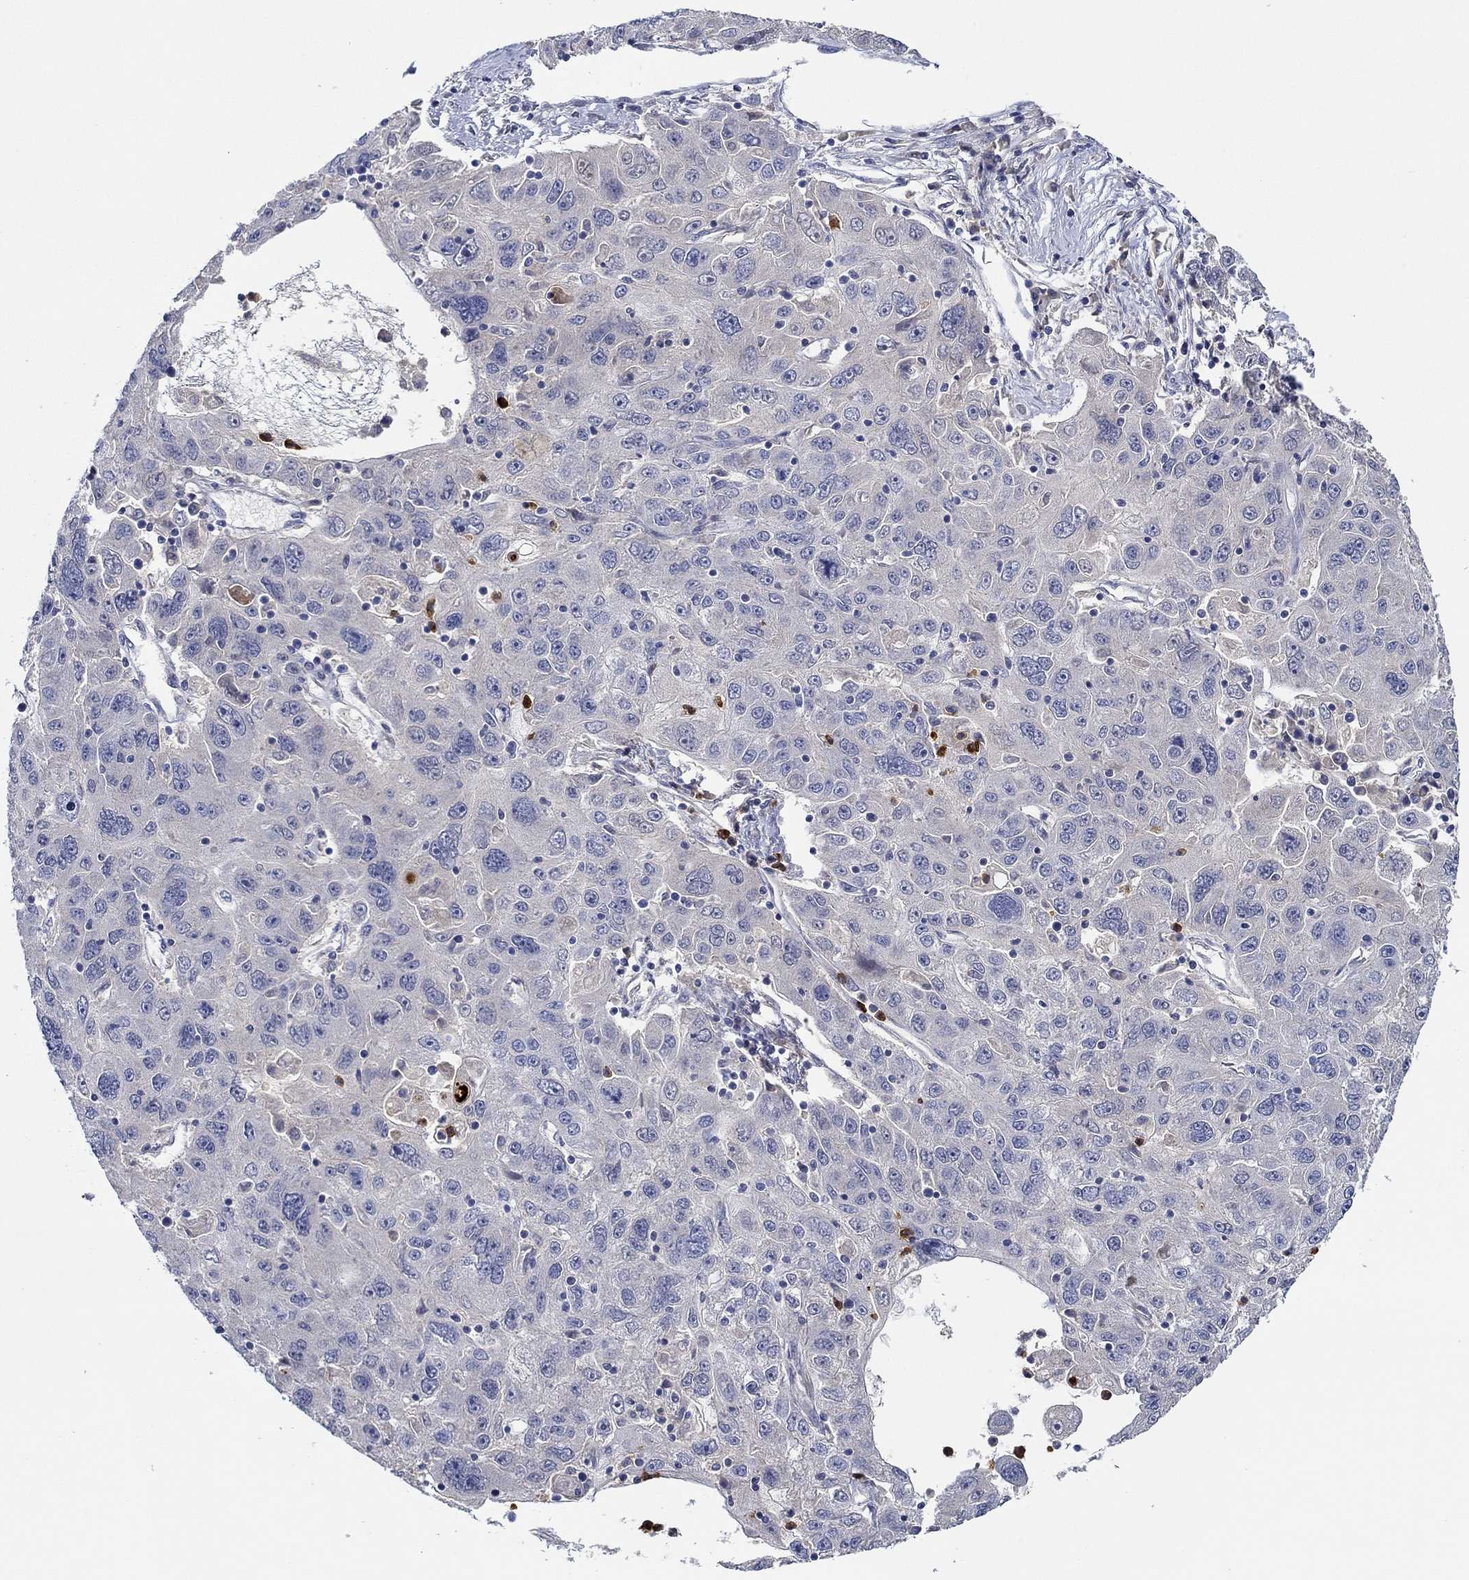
{"staining": {"intensity": "negative", "quantity": "none", "location": "none"}, "tissue": "stomach cancer", "cell_type": "Tumor cells", "image_type": "cancer", "snomed": [{"axis": "morphology", "description": "Adenocarcinoma, NOS"}, {"axis": "topography", "description": "Stomach"}], "caption": "IHC photomicrograph of neoplastic tissue: human stomach adenocarcinoma stained with DAB reveals no significant protein positivity in tumor cells.", "gene": "CHIT1", "patient": {"sex": "male", "age": 56}}